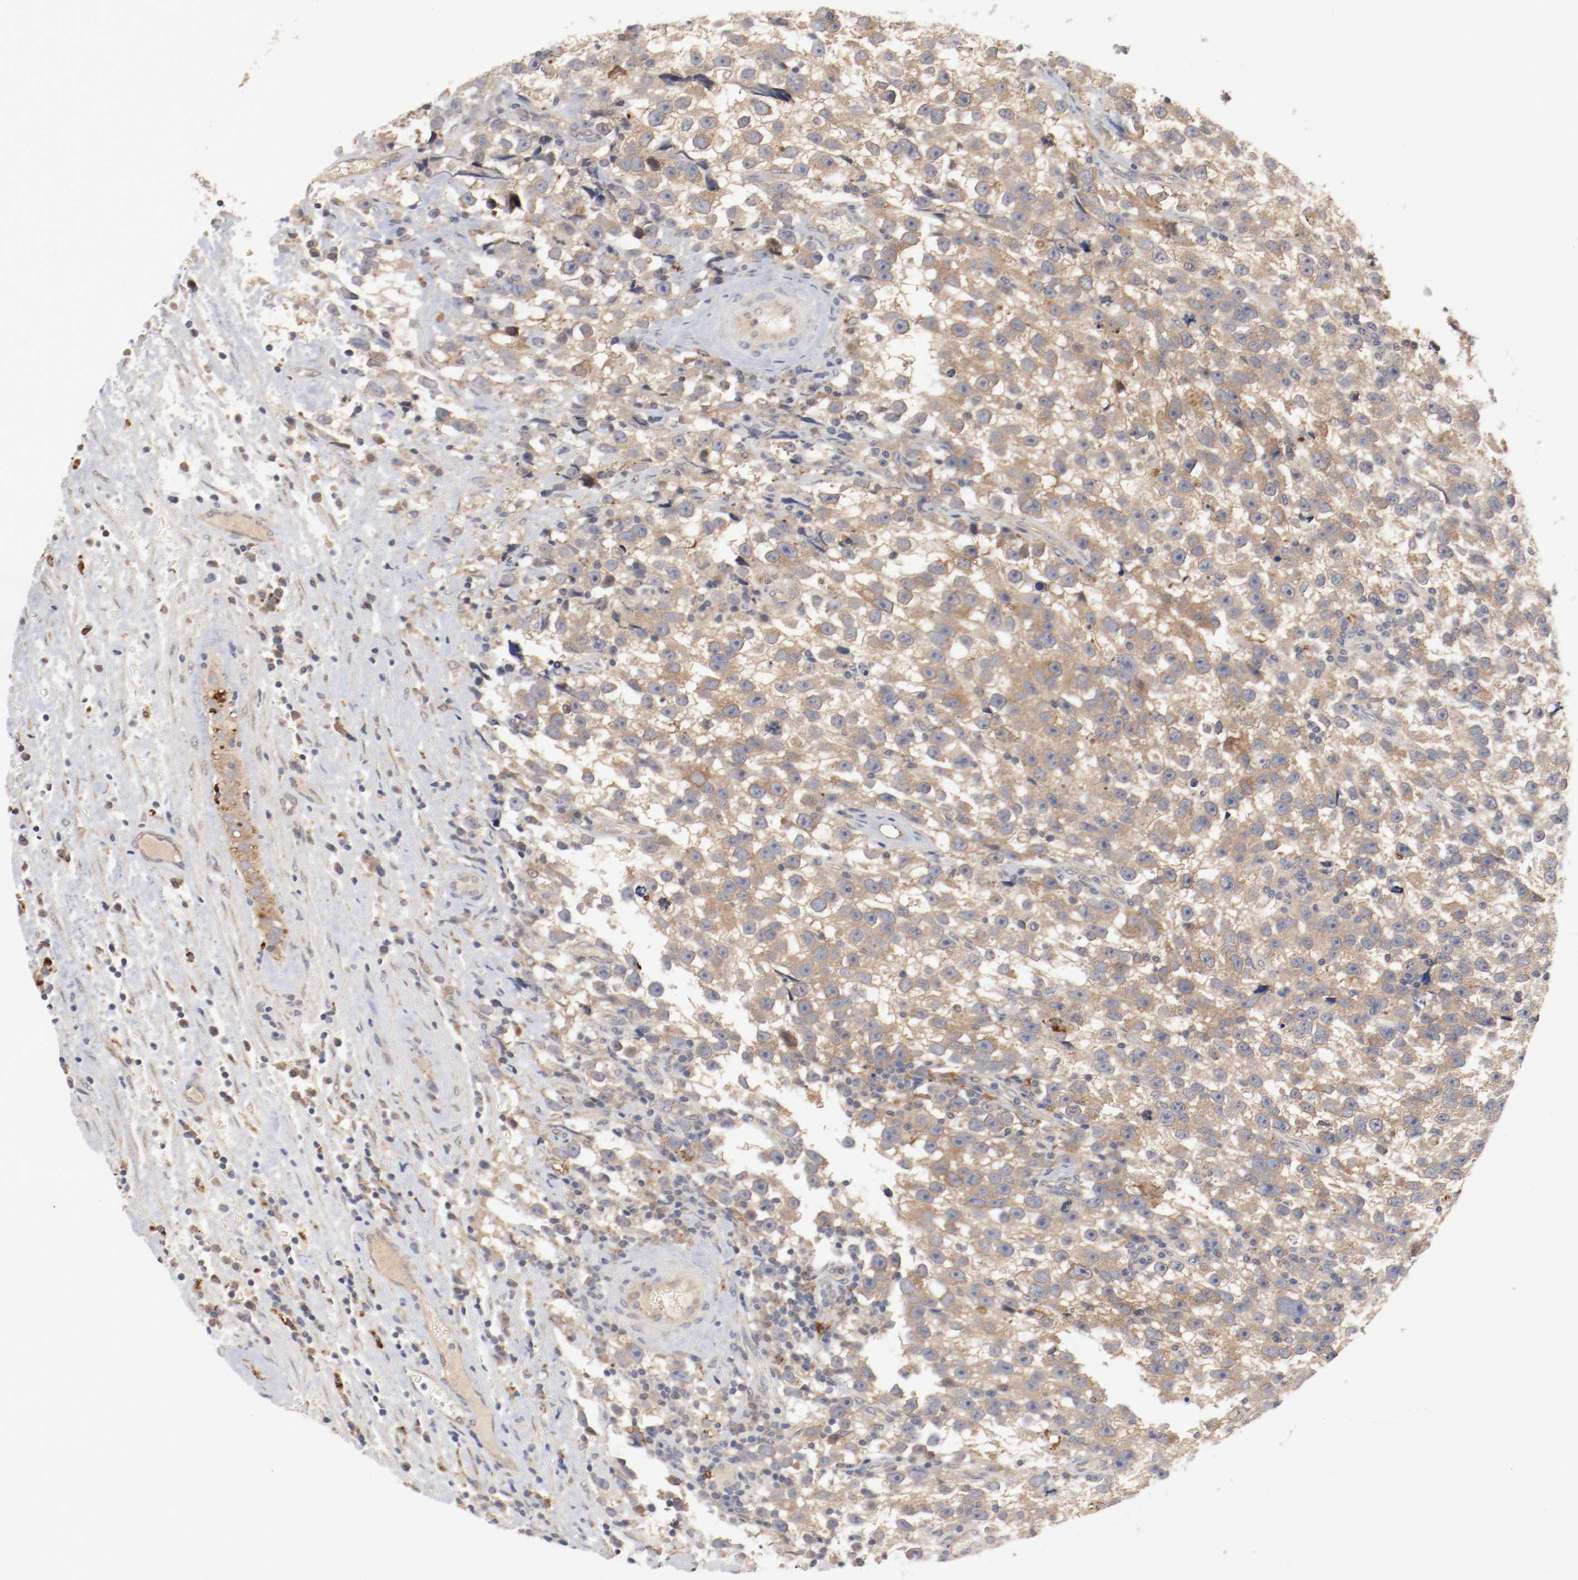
{"staining": {"intensity": "moderate", "quantity": ">75%", "location": "cytoplasmic/membranous"}, "tissue": "testis cancer", "cell_type": "Tumor cells", "image_type": "cancer", "snomed": [{"axis": "morphology", "description": "Seminoma, NOS"}, {"axis": "topography", "description": "Testis"}], "caption": "A brown stain labels moderate cytoplasmic/membranous positivity of a protein in testis seminoma tumor cells.", "gene": "REN", "patient": {"sex": "male", "age": 33}}